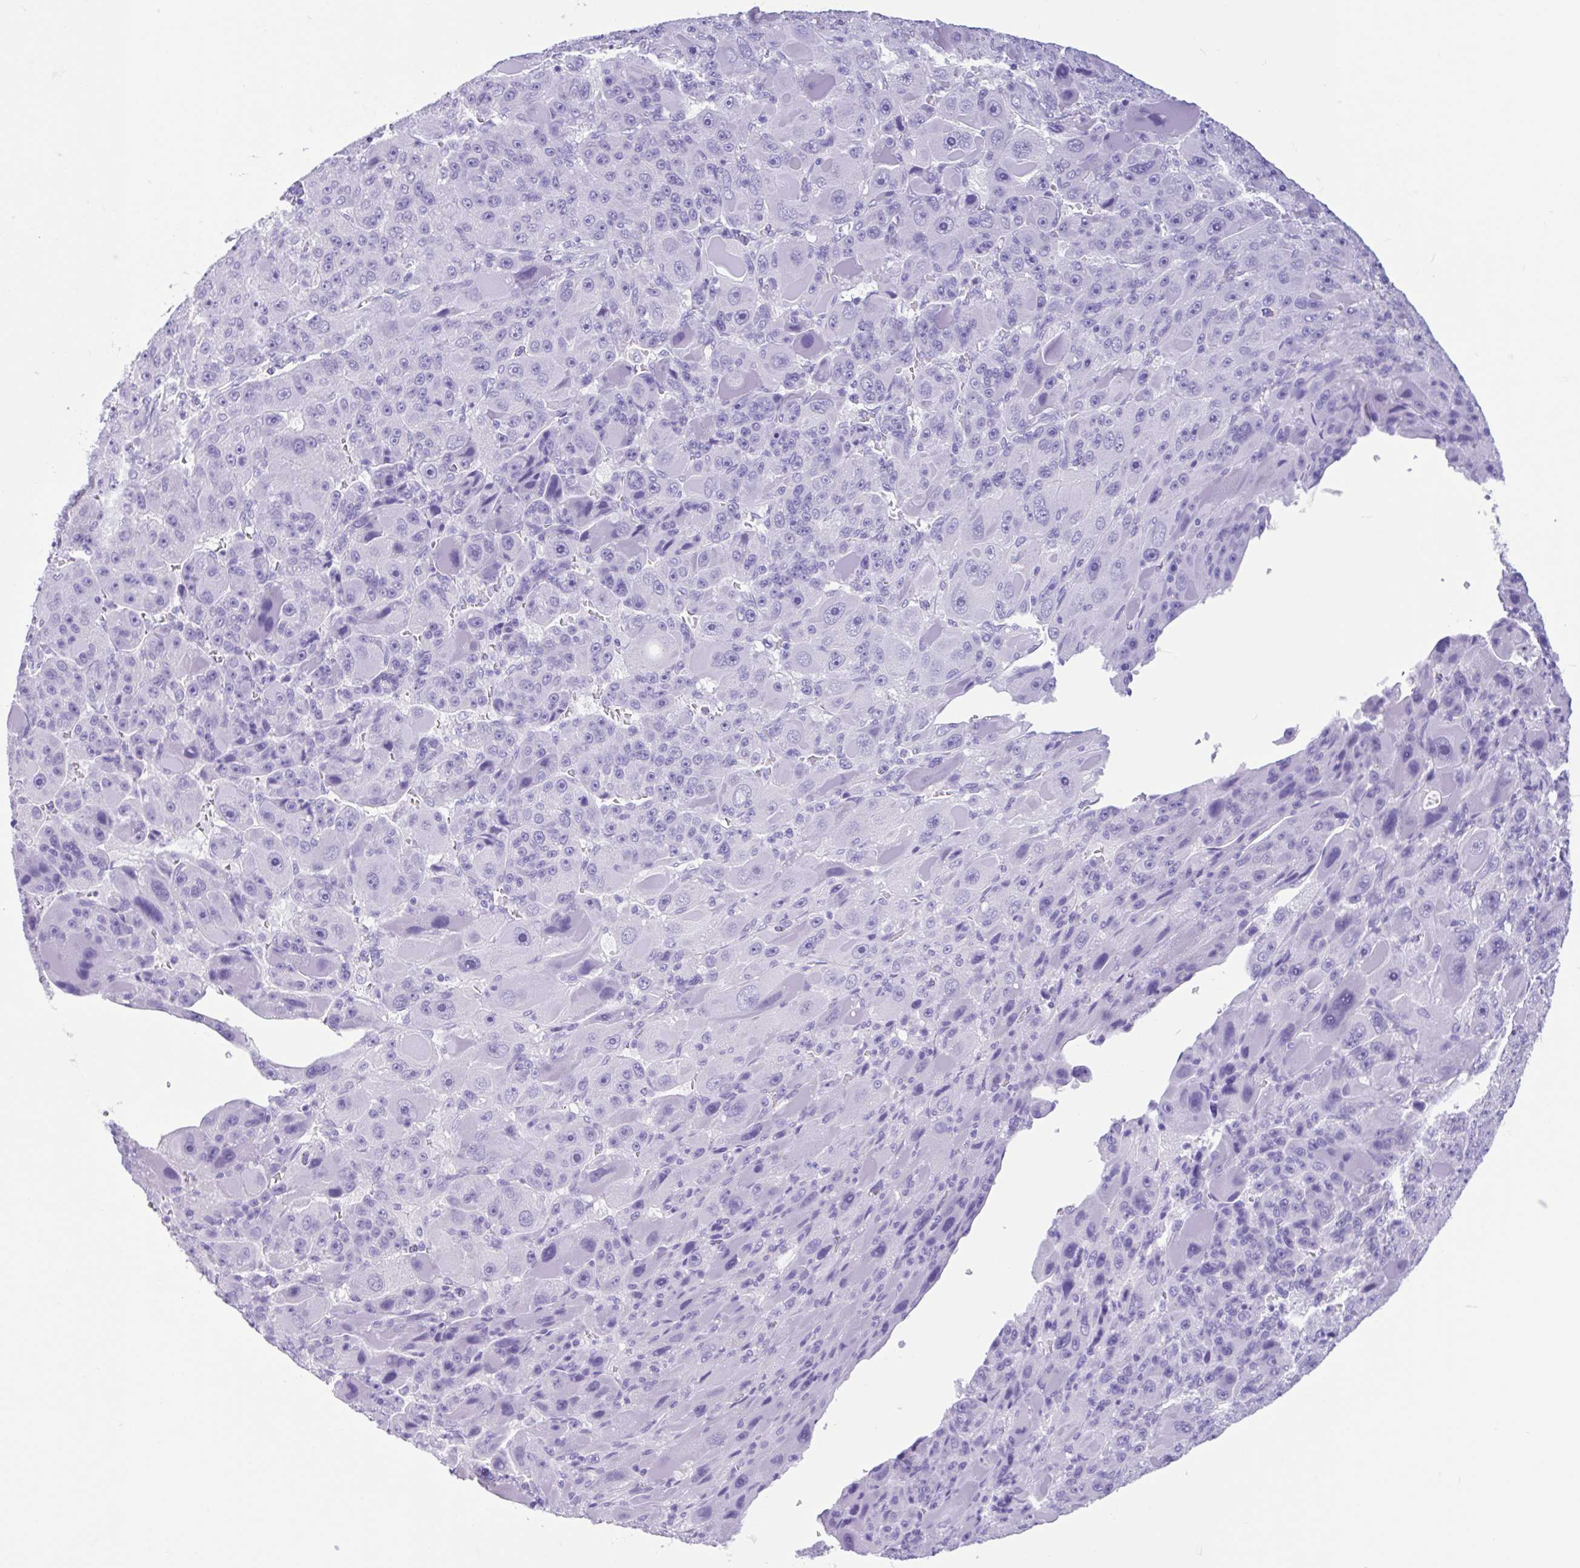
{"staining": {"intensity": "negative", "quantity": "none", "location": "none"}, "tissue": "liver cancer", "cell_type": "Tumor cells", "image_type": "cancer", "snomed": [{"axis": "morphology", "description": "Carcinoma, Hepatocellular, NOS"}, {"axis": "topography", "description": "Liver"}], "caption": "Immunohistochemistry micrograph of neoplastic tissue: human liver cancer (hepatocellular carcinoma) stained with DAB displays no significant protein expression in tumor cells. (Brightfield microscopy of DAB immunohistochemistry (IHC) at high magnification).", "gene": "IAPP", "patient": {"sex": "male", "age": 76}}